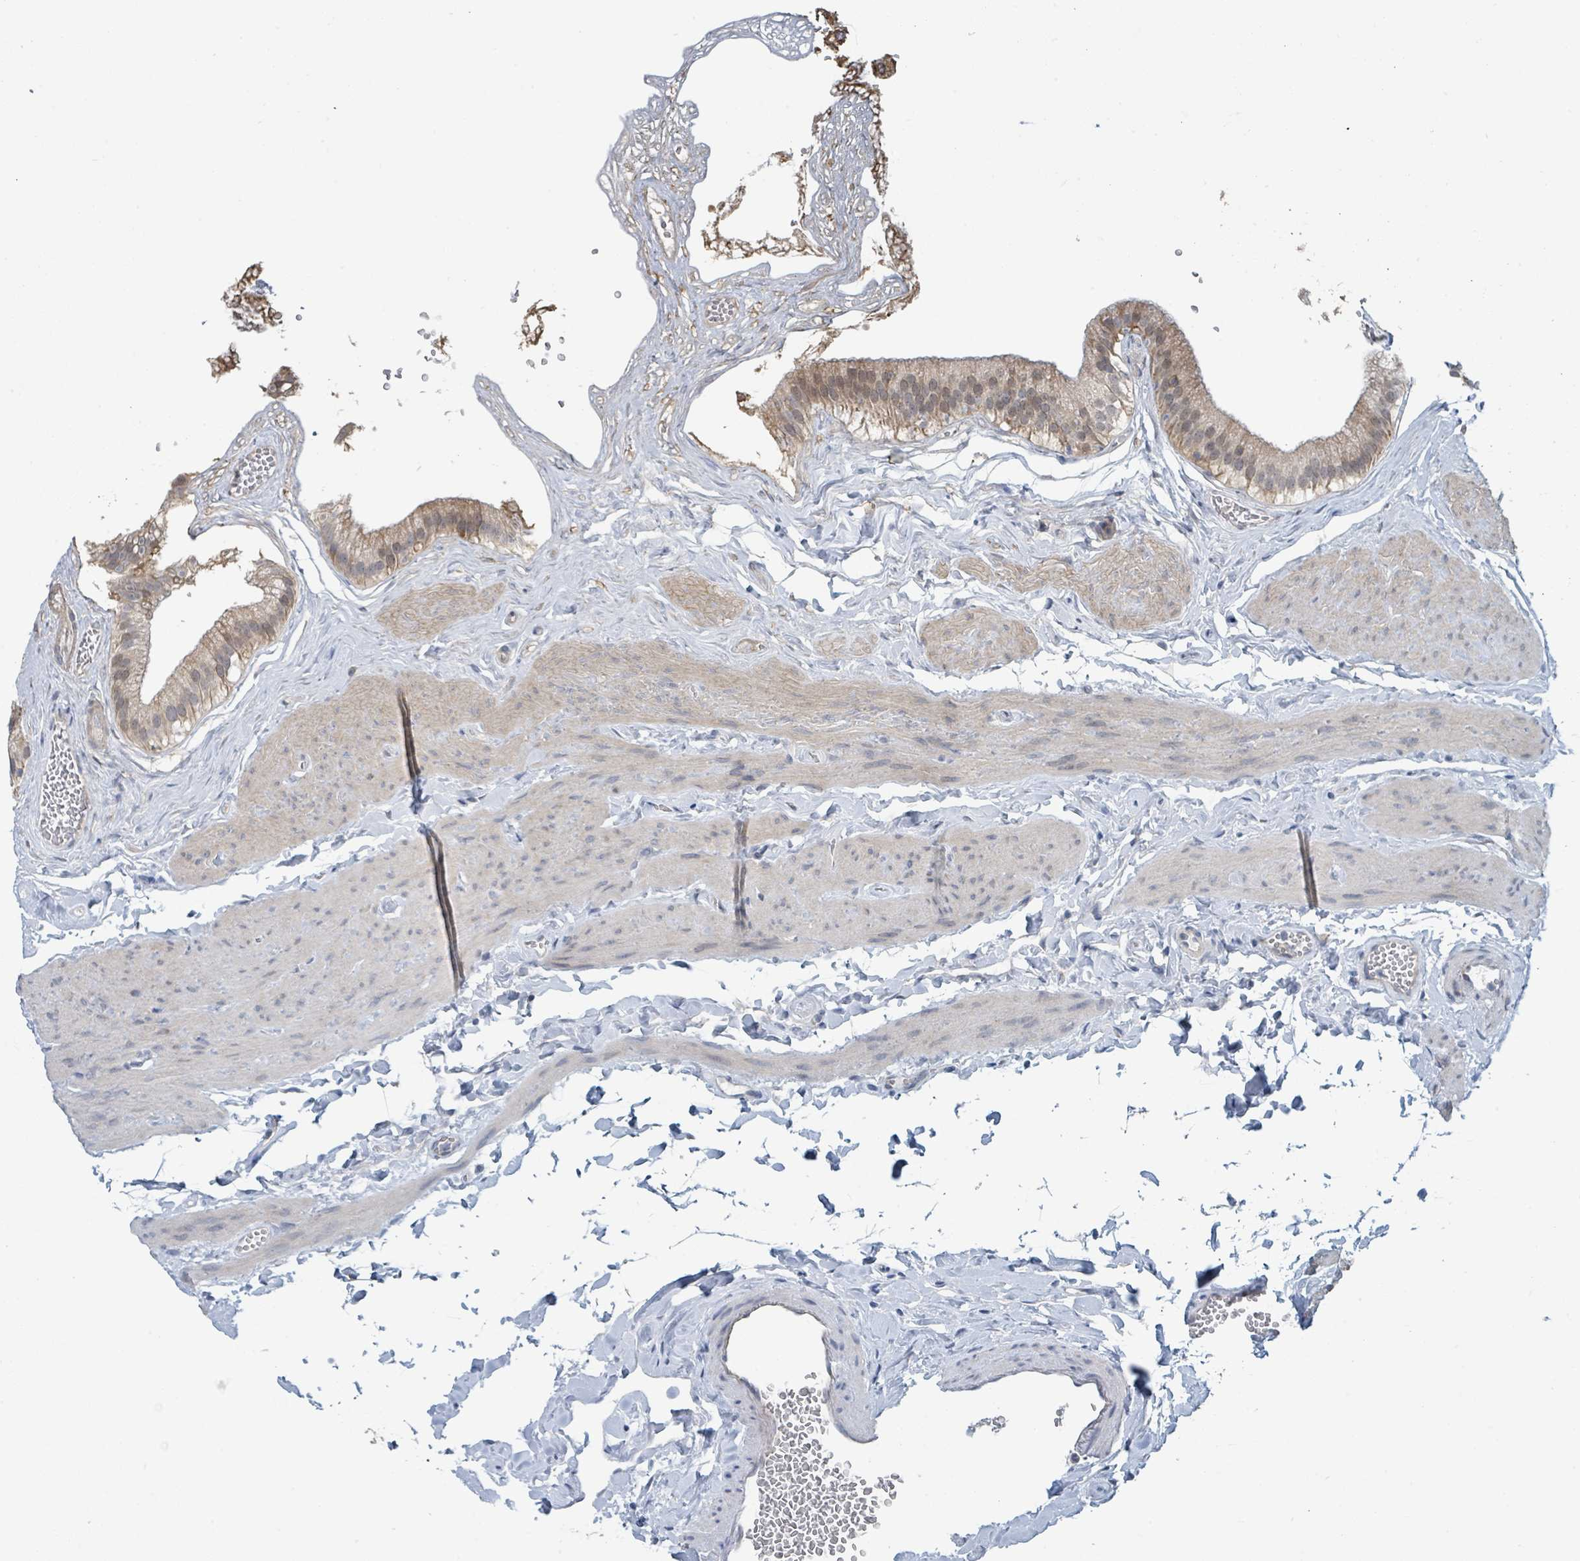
{"staining": {"intensity": "moderate", "quantity": "25%-75%", "location": "cytoplasmic/membranous"}, "tissue": "gallbladder", "cell_type": "Glandular cells", "image_type": "normal", "snomed": [{"axis": "morphology", "description": "Normal tissue, NOS"}, {"axis": "topography", "description": "Gallbladder"}], "caption": "IHC staining of unremarkable gallbladder, which displays medium levels of moderate cytoplasmic/membranous expression in about 25%-75% of glandular cells indicating moderate cytoplasmic/membranous protein staining. The staining was performed using DAB (3,3'-diaminobenzidine) (brown) for protein detection and nuclei were counterstained in hematoxylin (blue).", "gene": "ANKRD55", "patient": {"sex": "female", "age": 54}}